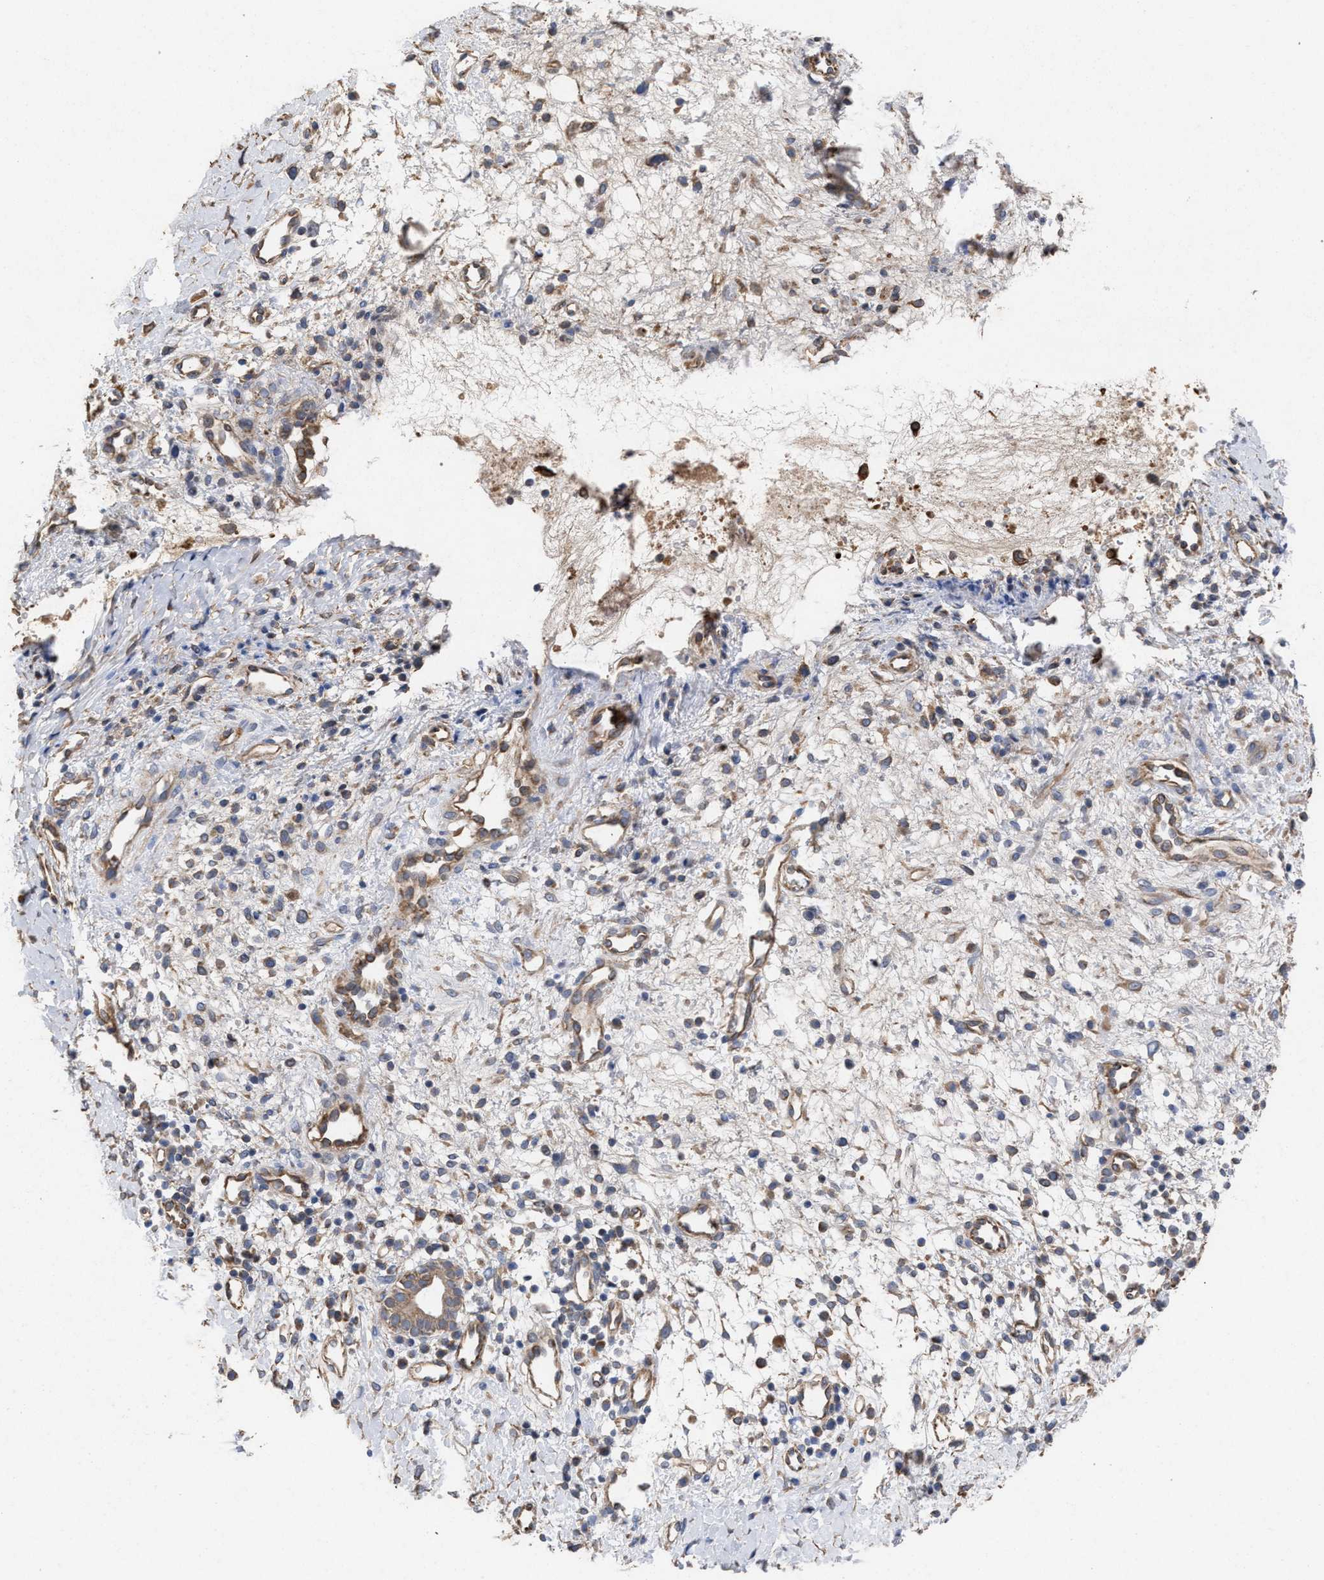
{"staining": {"intensity": "moderate", "quantity": ">75%", "location": "cytoplasmic/membranous"}, "tissue": "nasopharynx", "cell_type": "Respiratory epithelial cells", "image_type": "normal", "snomed": [{"axis": "morphology", "description": "Normal tissue, NOS"}, {"axis": "topography", "description": "Nasopharynx"}], "caption": "An immunohistochemistry (IHC) photomicrograph of unremarkable tissue is shown. Protein staining in brown highlights moderate cytoplasmic/membranous positivity in nasopharynx within respiratory epithelial cells. (Stains: DAB in brown, nuclei in blue, Microscopy: brightfield microscopy at high magnification).", "gene": "BCL2L12", "patient": {"sex": "male", "age": 22}}